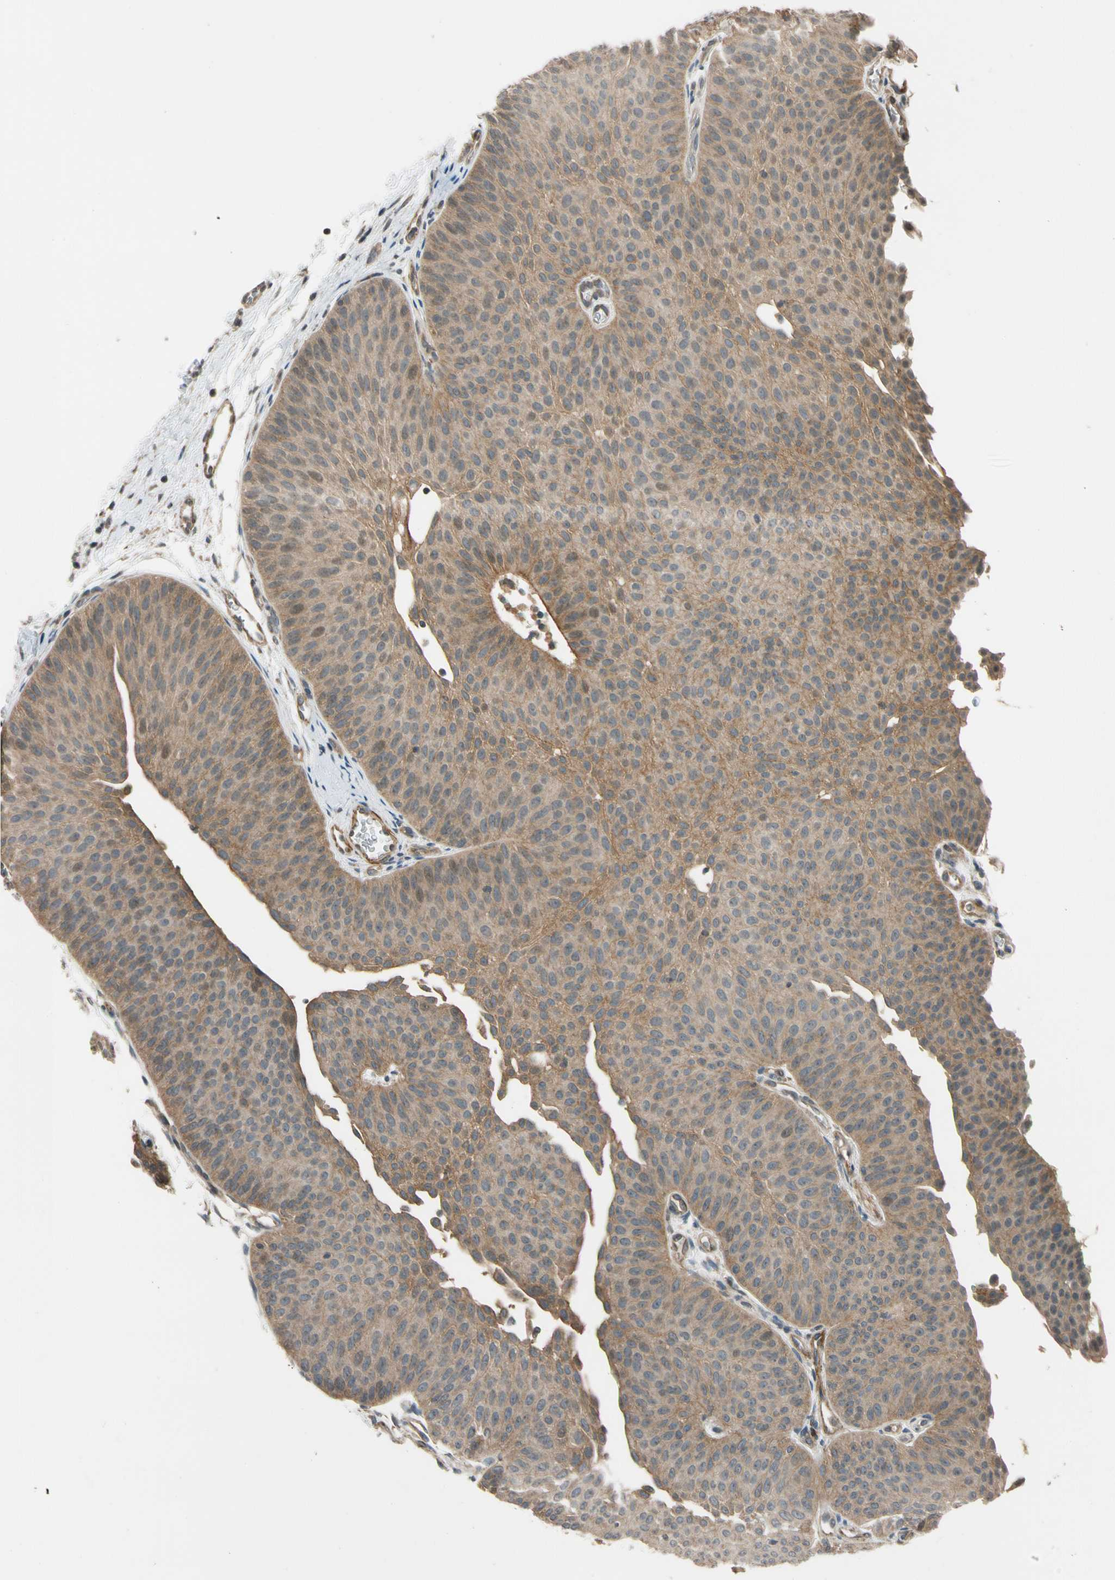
{"staining": {"intensity": "moderate", "quantity": ">75%", "location": "cytoplasmic/membranous,nuclear"}, "tissue": "urothelial cancer", "cell_type": "Tumor cells", "image_type": "cancer", "snomed": [{"axis": "morphology", "description": "Urothelial carcinoma, Low grade"}, {"axis": "topography", "description": "Urinary bladder"}], "caption": "Immunohistochemical staining of urothelial cancer displays moderate cytoplasmic/membranous and nuclear protein expression in about >75% of tumor cells.", "gene": "MST1R", "patient": {"sex": "female", "age": 60}}